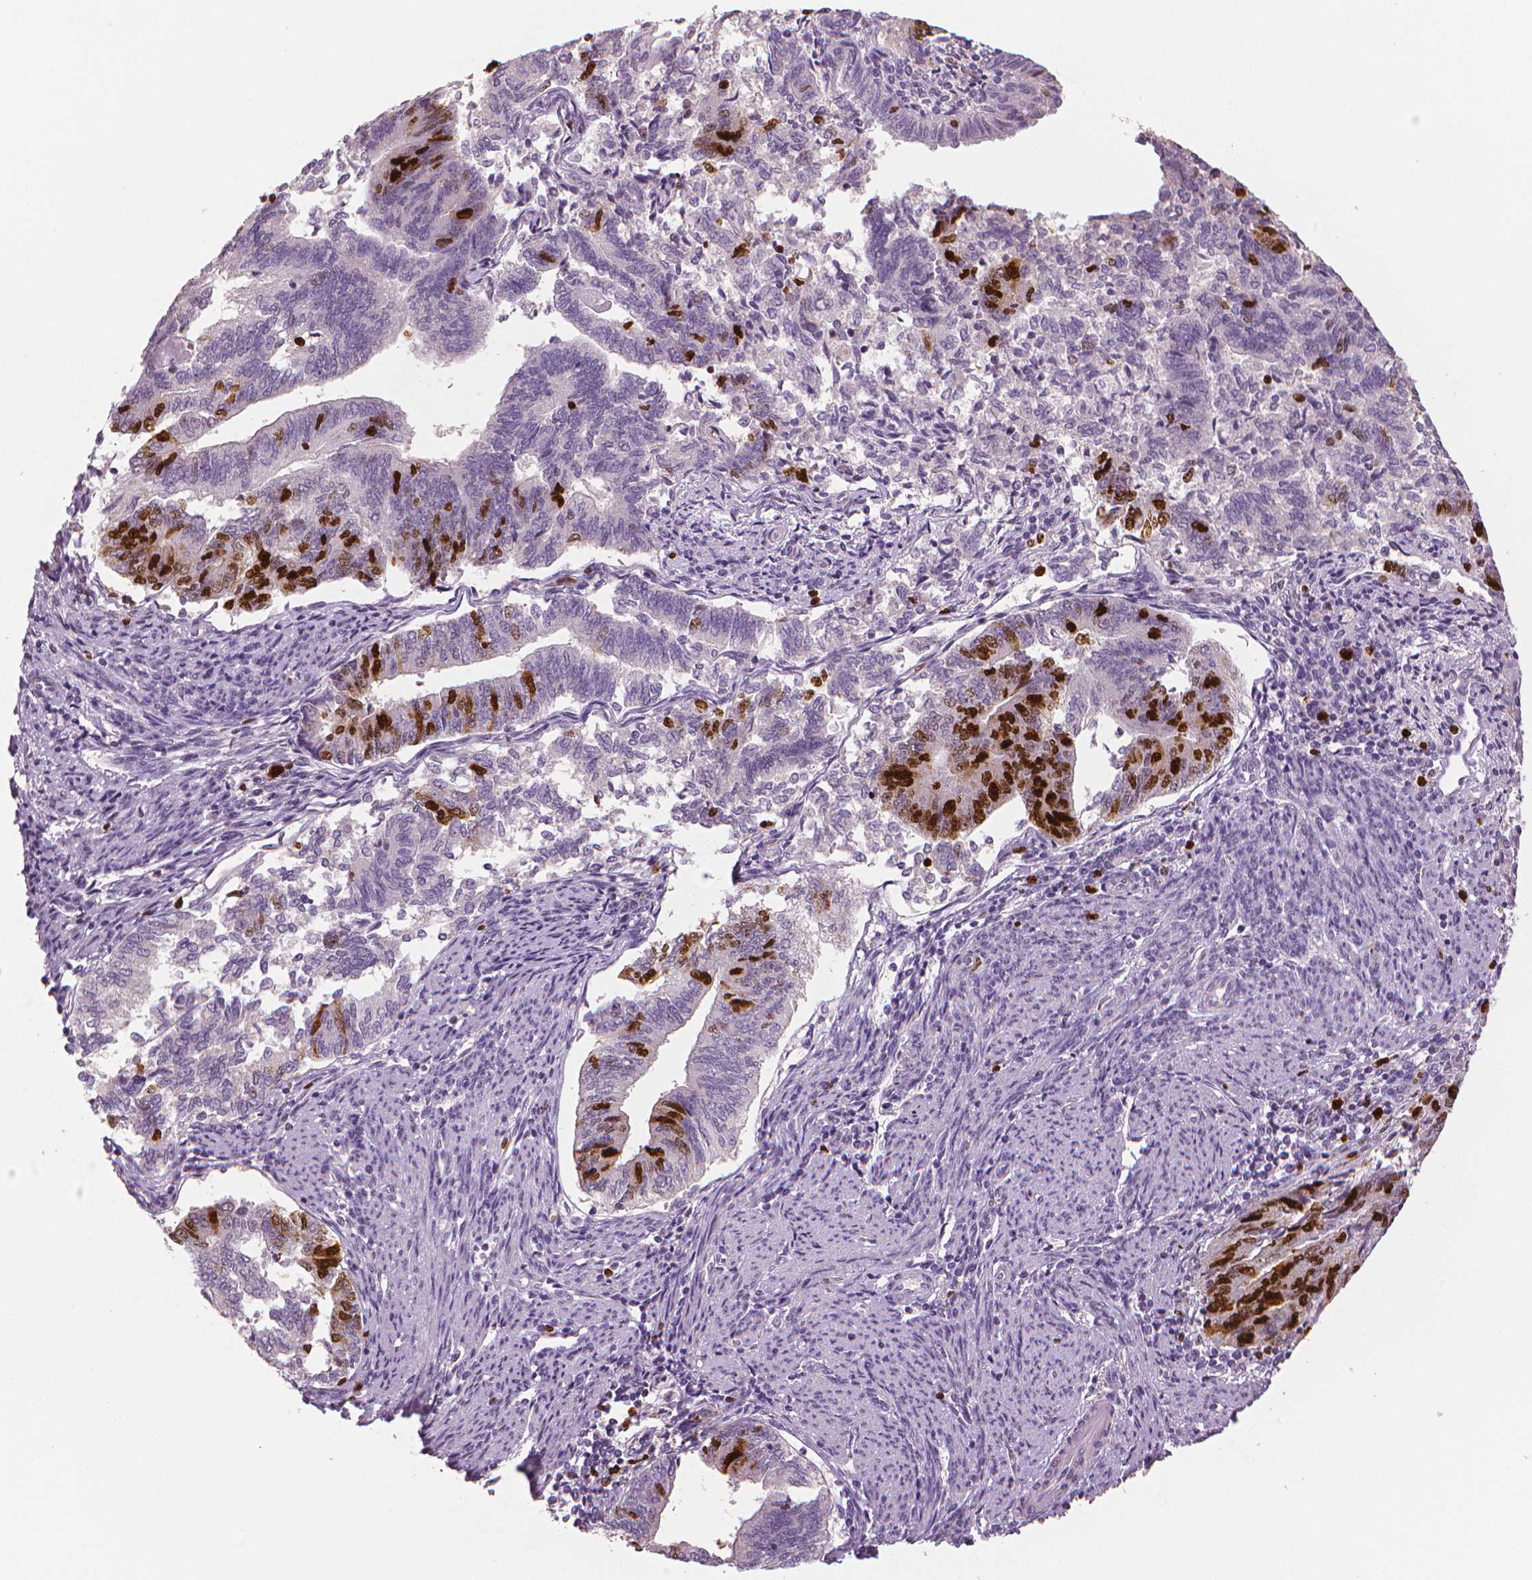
{"staining": {"intensity": "strong", "quantity": "25%-75%", "location": "nuclear"}, "tissue": "endometrial cancer", "cell_type": "Tumor cells", "image_type": "cancer", "snomed": [{"axis": "morphology", "description": "Adenocarcinoma, NOS"}, {"axis": "topography", "description": "Endometrium"}], "caption": "Endometrial cancer (adenocarcinoma) was stained to show a protein in brown. There is high levels of strong nuclear staining in approximately 25%-75% of tumor cells.", "gene": "MKI67", "patient": {"sex": "female", "age": 65}}